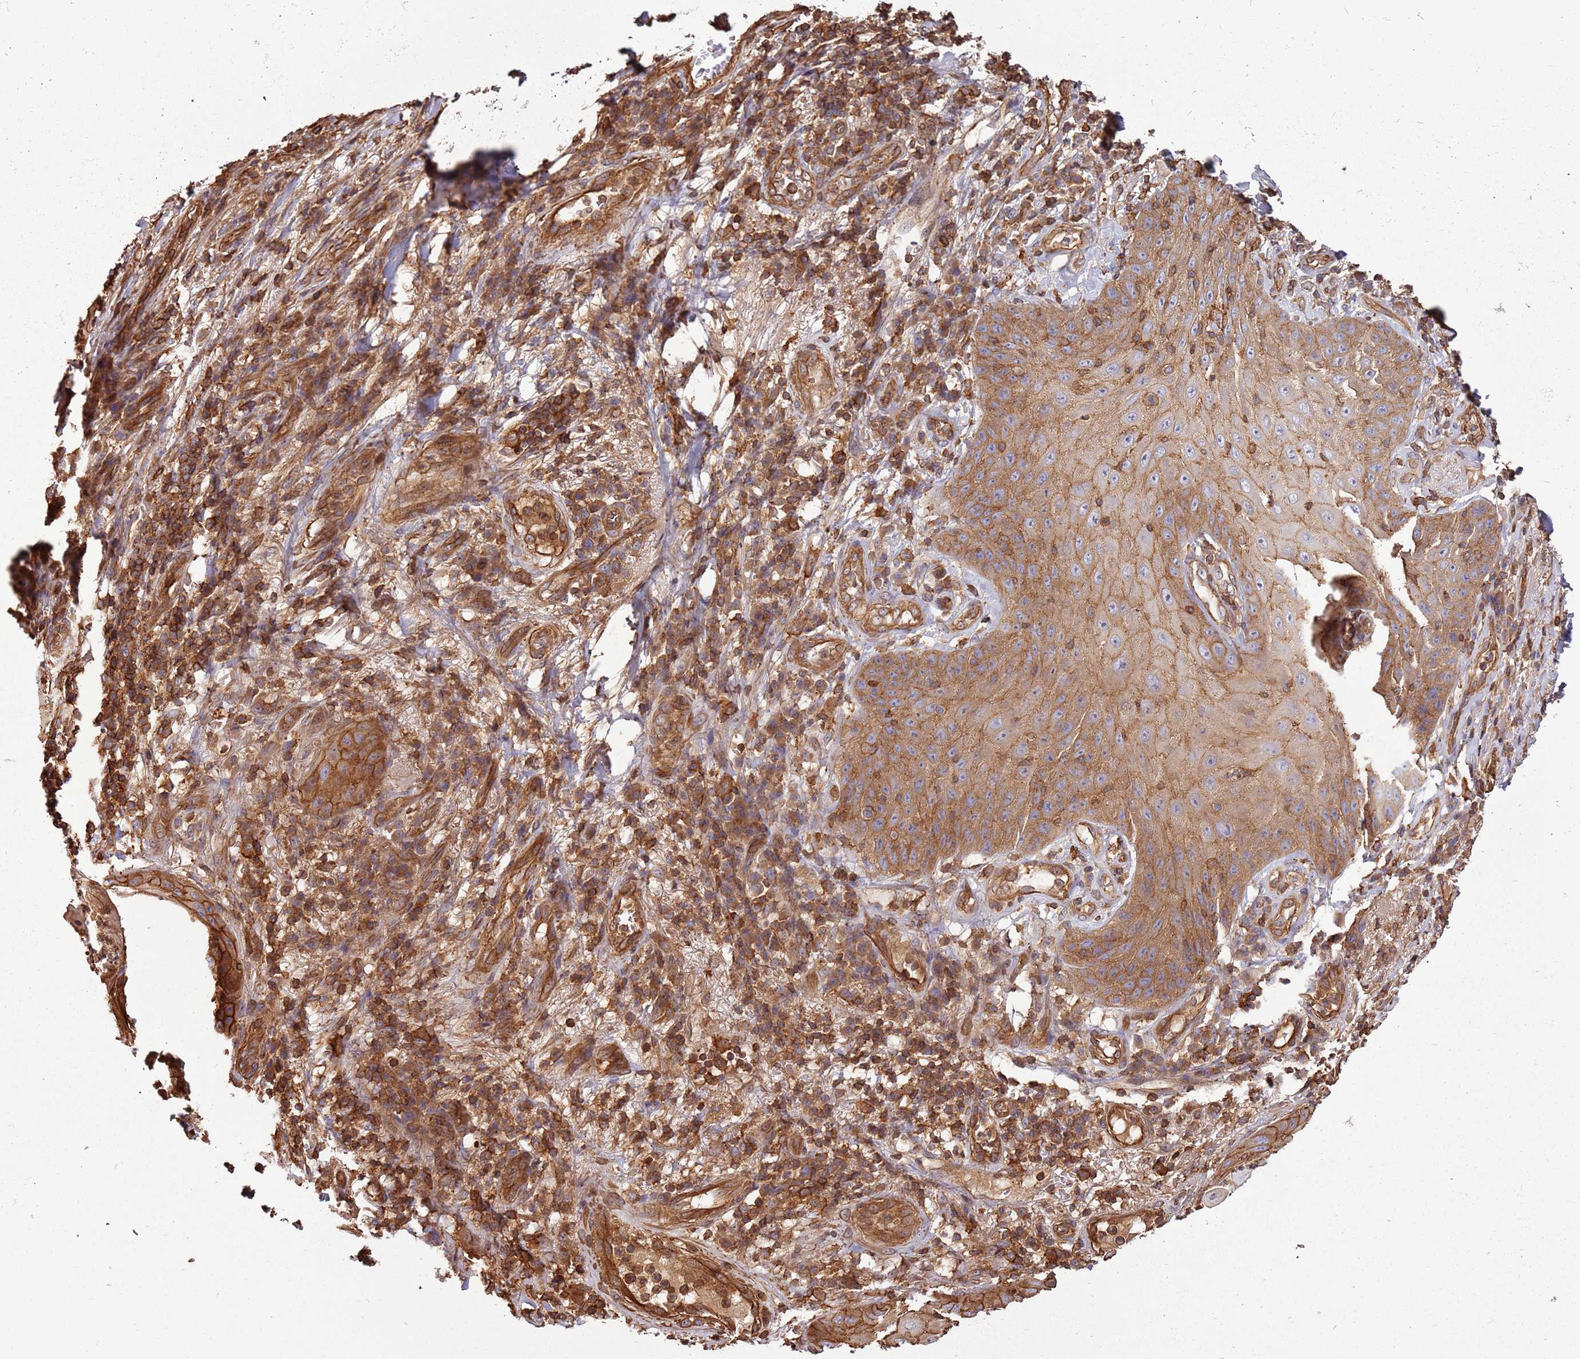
{"staining": {"intensity": "moderate", "quantity": ">75%", "location": "cytoplasmic/membranous"}, "tissue": "skin cancer", "cell_type": "Tumor cells", "image_type": "cancer", "snomed": [{"axis": "morphology", "description": "Squamous cell carcinoma, NOS"}, {"axis": "topography", "description": "Skin"}], "caption": "Immunohistochemical staining of squamous cell carcinoma (skin) demonstrates medium levels of moderate cytoplasmic/membranous protein staining in about >75% of tumor cells.", "gene": "ACVR2A", "patient": {"sex": "male", "age": 70}}